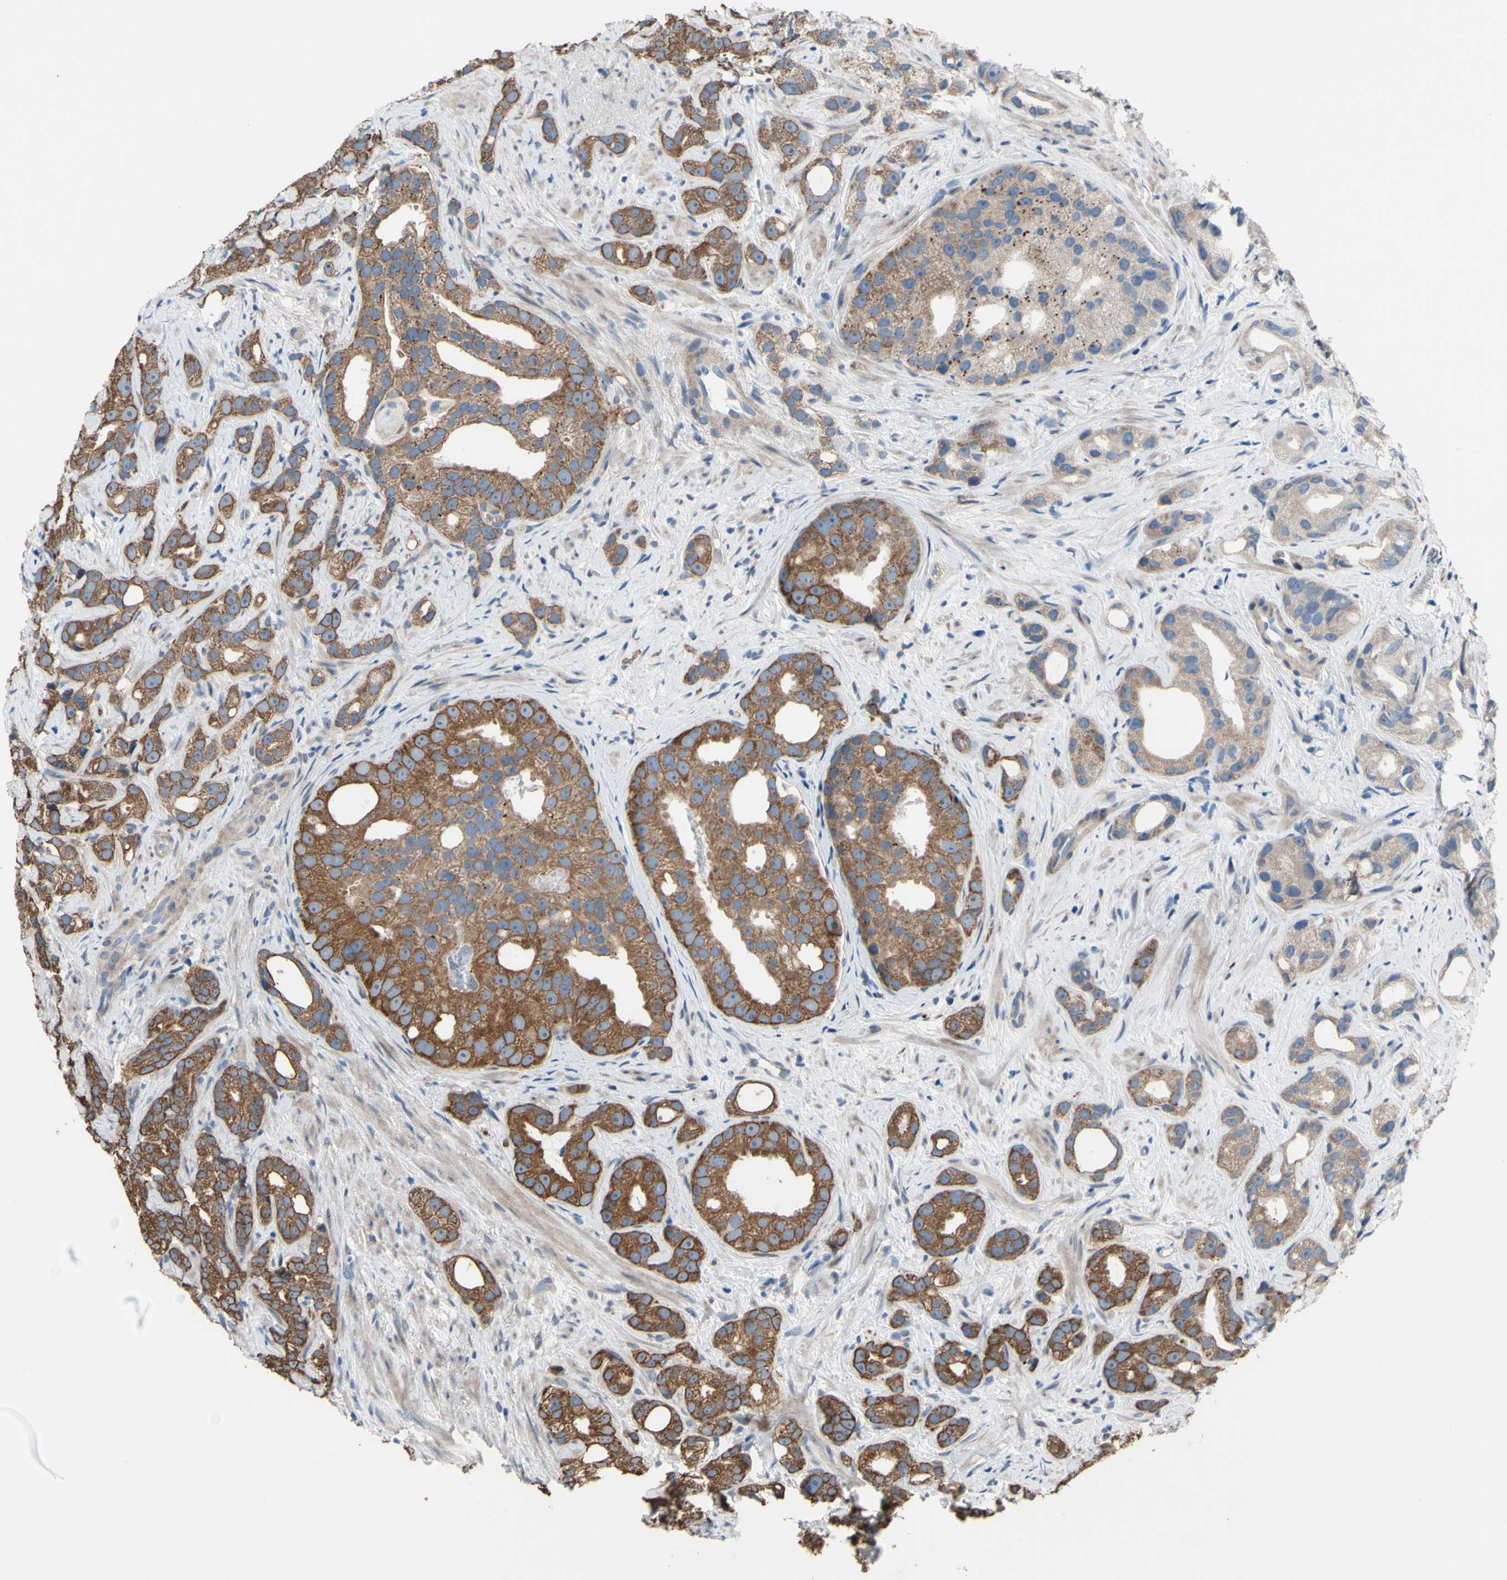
{"staining": {"intensity": "strong", "quantity": ">75%", "location": "cytoplasmic/membranous"}, "tissue": "prostate cancer", "cell_type": "Tumor cells", "image_type": "cancer", "snomed": [{"axis": "morphology", "description": "Adenocarcinoma, Low grade"}, {"axis": "topography", "description": "Prostate"}], "caption": "Strong cytoplasmic/membranous staining for a protein is appreciated in about >75% of tumor cells of prostate cancer using immunohistochemistry (IHC).", "gene": "GRAMD2B", "patient": {"sex": "male", "age": 89}}